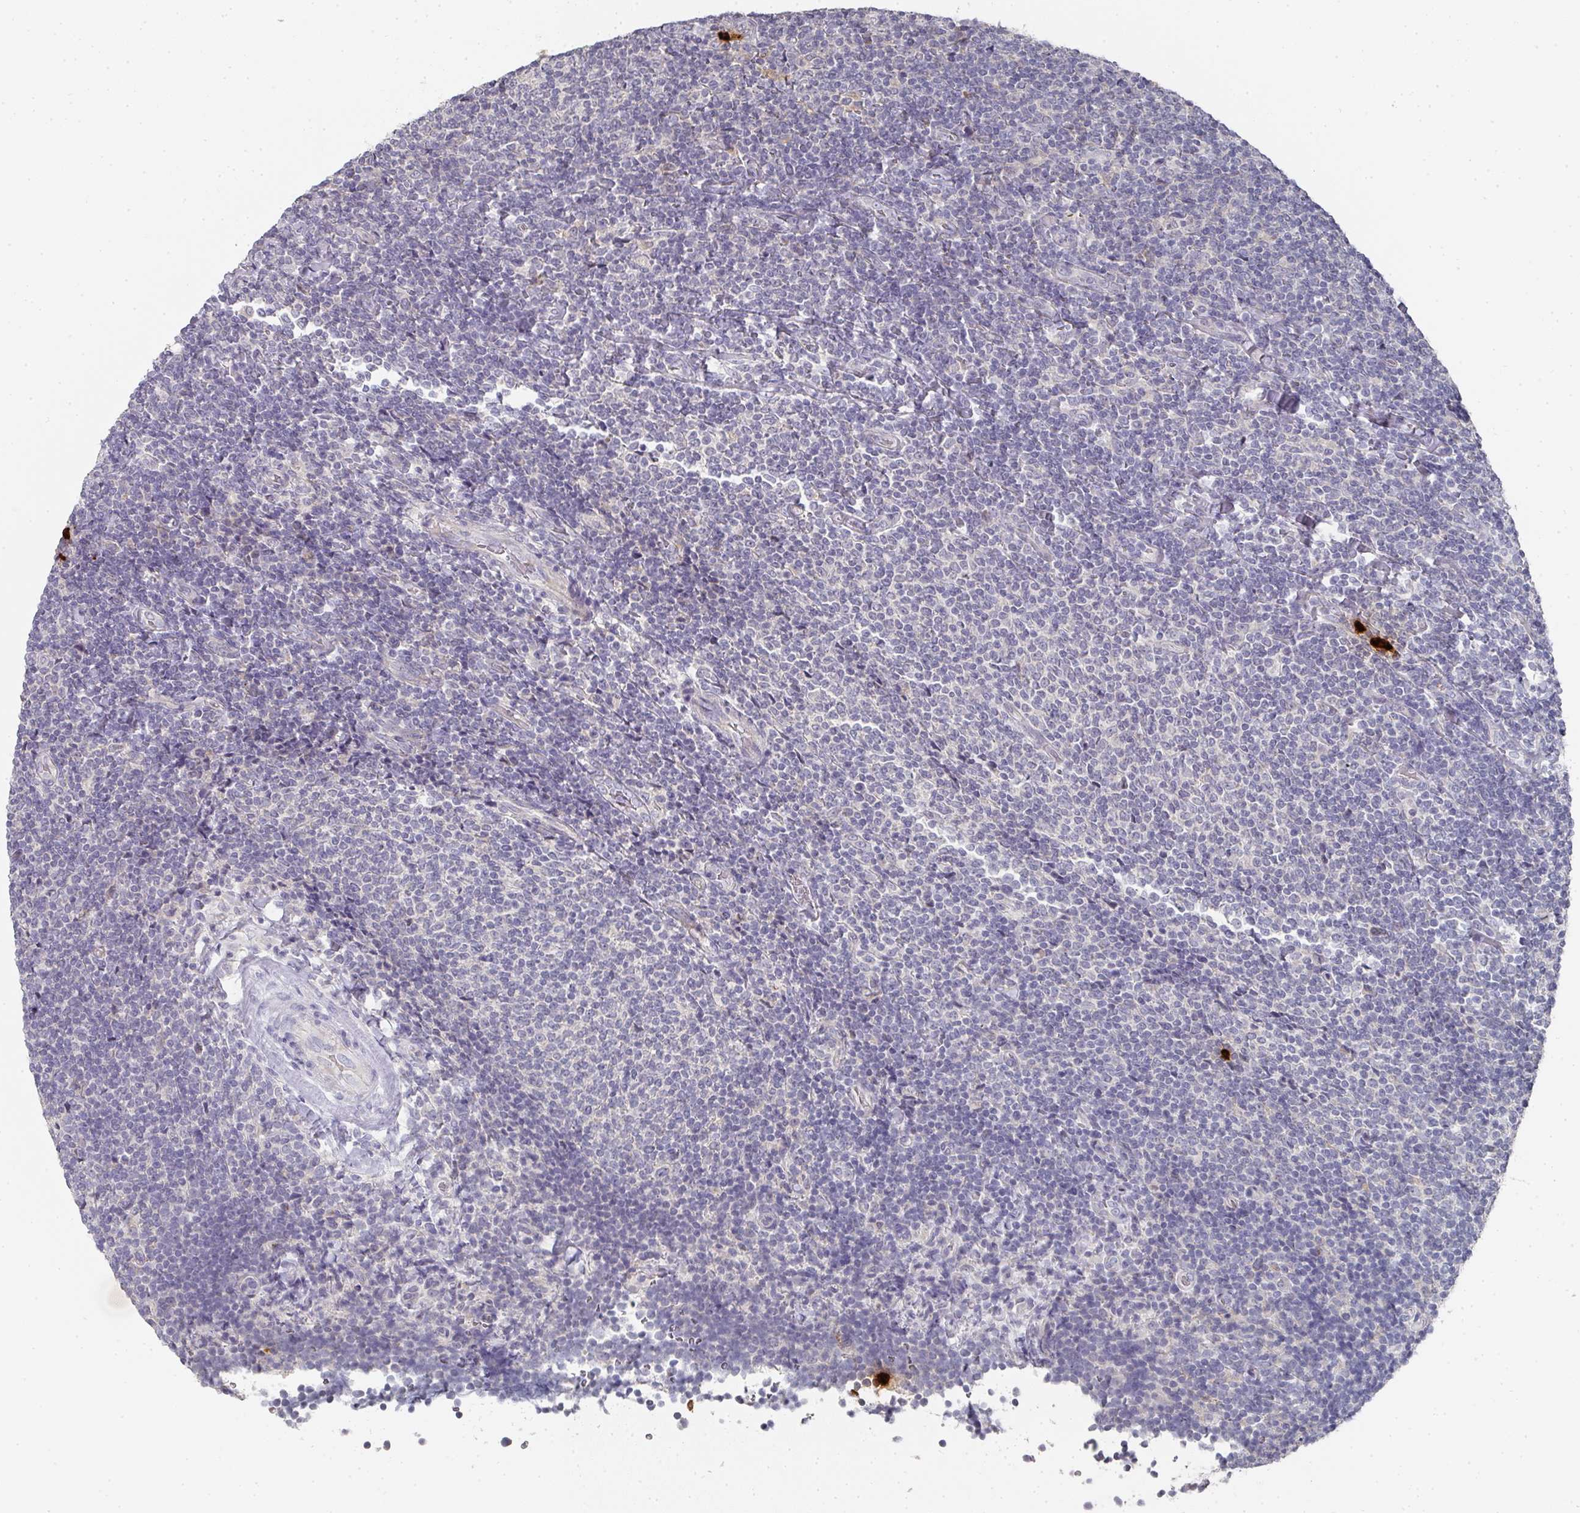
{"staining": {"intensity": "negative", "quantity": "none", "location": "none"}, "tissue": "lymphoma", "cell_type": "Tumor cells", "image_type": "cancer", "snomed": [{"axis": "morphology", "description": "Malignant lymphoma, non-Hodgkin's type, Low grade"}, {"axis": "topography", "description": "Lymph node"}], "caption": "Protein analysis of lymphoma demonstrates no significant staining in tumor cells.", "gene": "CAMP", "patient": {"sex": "male", "age": 52}}